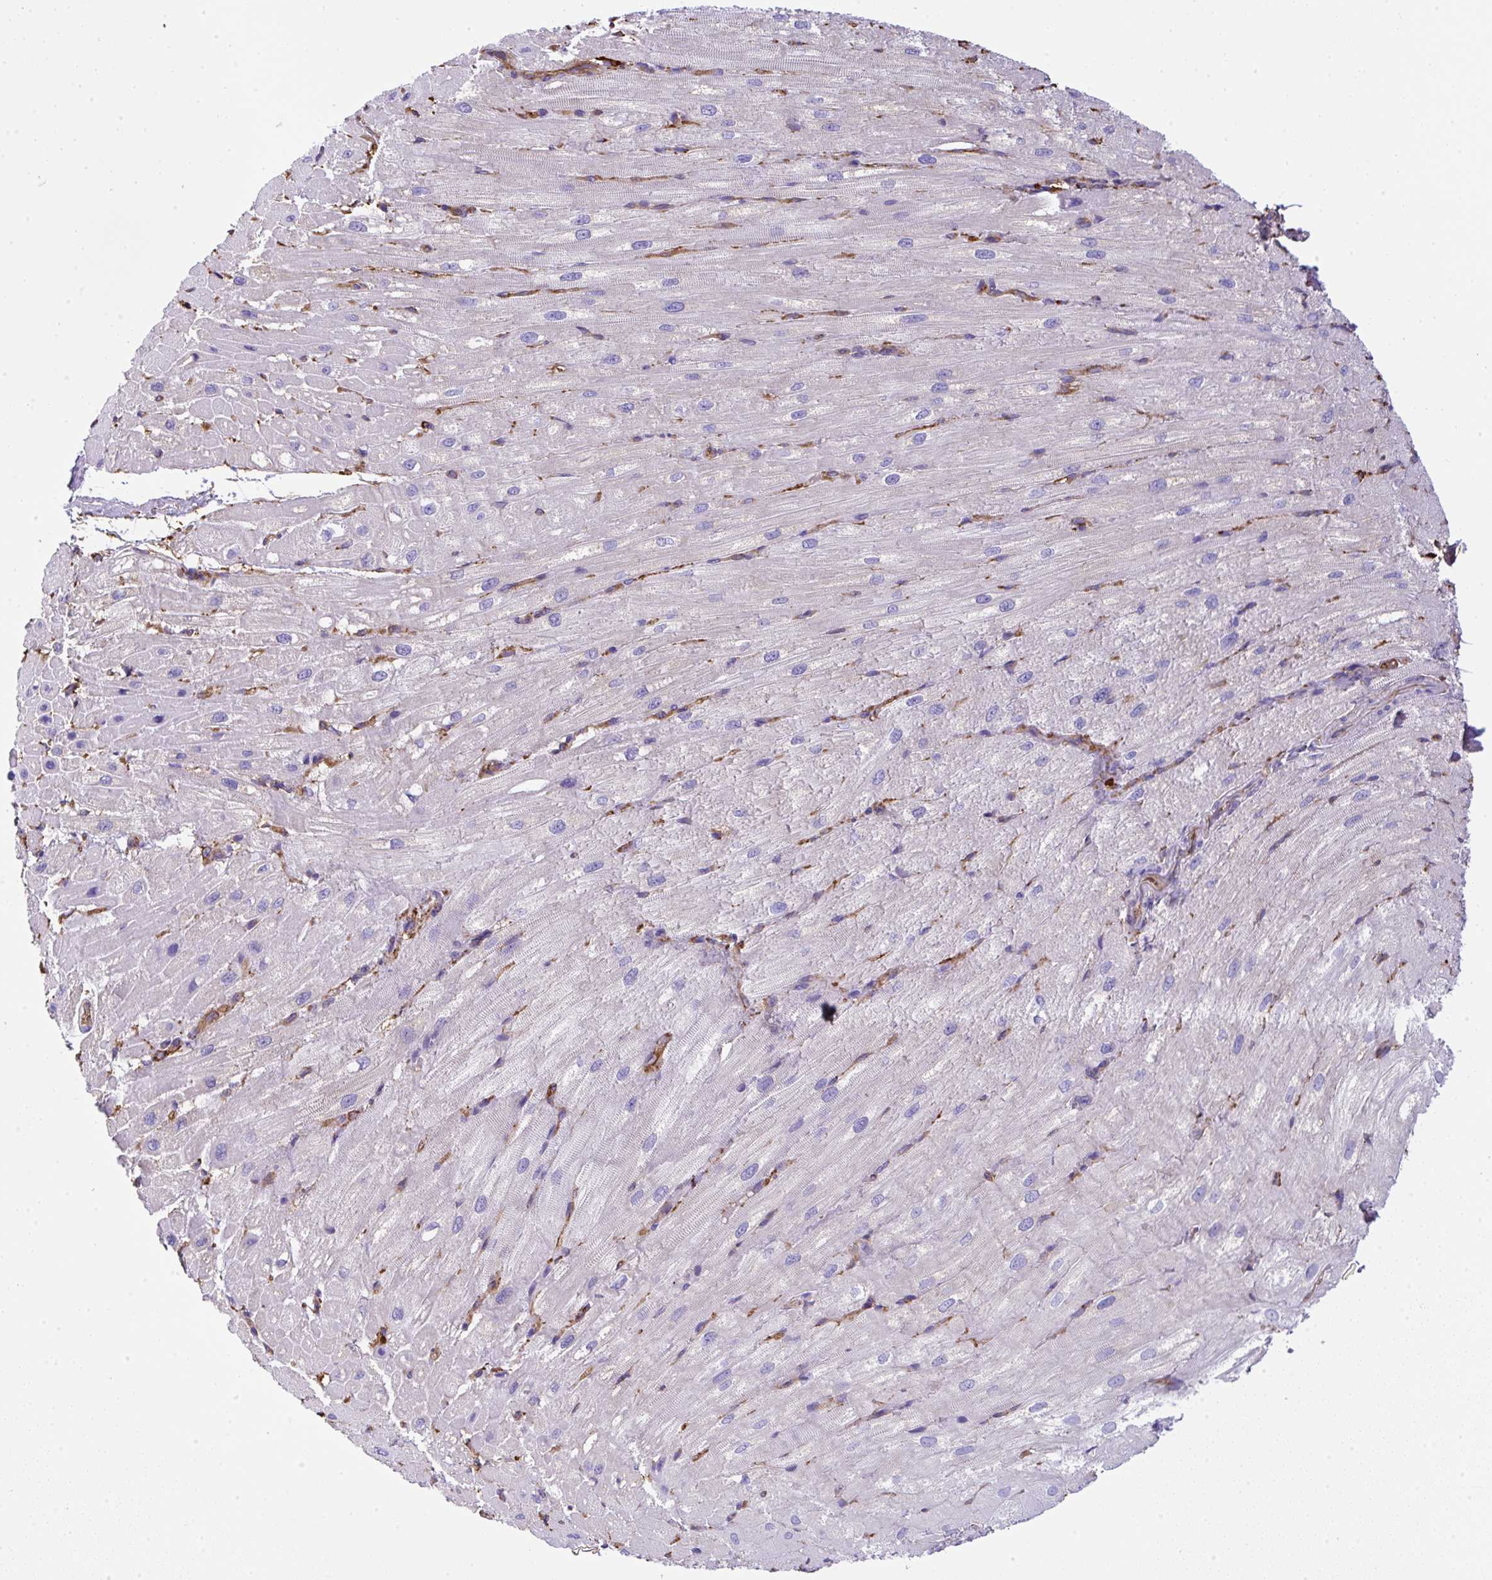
{"staining": {"intensity": "negative", "quantity": "none", "location": "none"}, "tissue": "heart muscle", "cell_type": "Cardiomyocytes", "image_type": "normal", "snomed": [{"axis": "morphology", "description": "Normal tissue, NOS"}, {"axis": "topography", "description": "Heart"}], "caption": "An image of human heart muscle is negative for staining in cardiomyocytes. (DAB immunohistochemistry, high magnification).", "gene": "MAGEB5", "patient": {"sex": "male", "age": 62}}